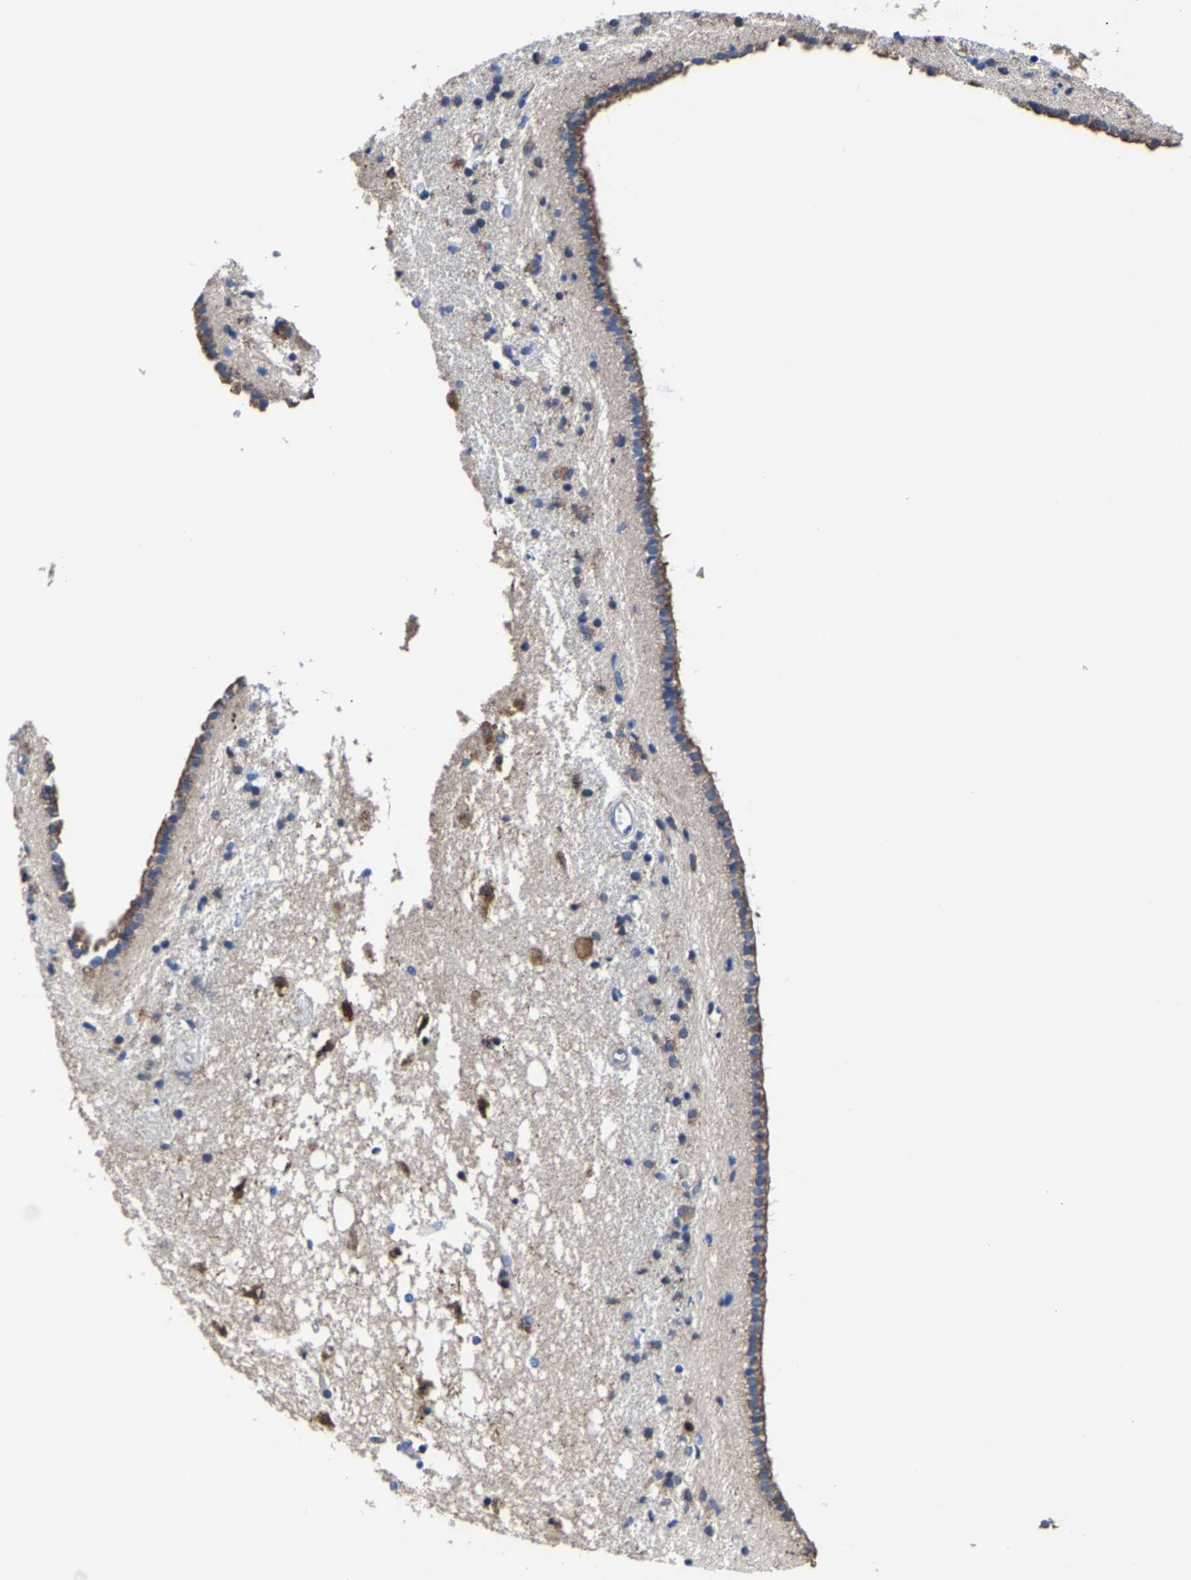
{"staining": {"intensity": "moderate", "quantity": "<25%", "location": "cytoplasmic/membranous"}, "tissue": "caudate", "cell_type": "Glial cells", "image_type": "normal", "snomed": [{"axis": "morphology", "description": "Normal tissue, NOS"}, {"axis": "topography", "description": "Lateral ventricle wall"}], "caption": "Immunohistochemistry (IHC) micrograph of benign caudate: human caudate stained using immunohistochemistry (IHC) reveals low levels of moderate protein expression localized specifically in the cytoplasmic/membranous of glial cells, appearing as a cytoplasmic/membranous brown color.", "gene": "SRPK2", "patient": {"sex": "male", "age": 45}}